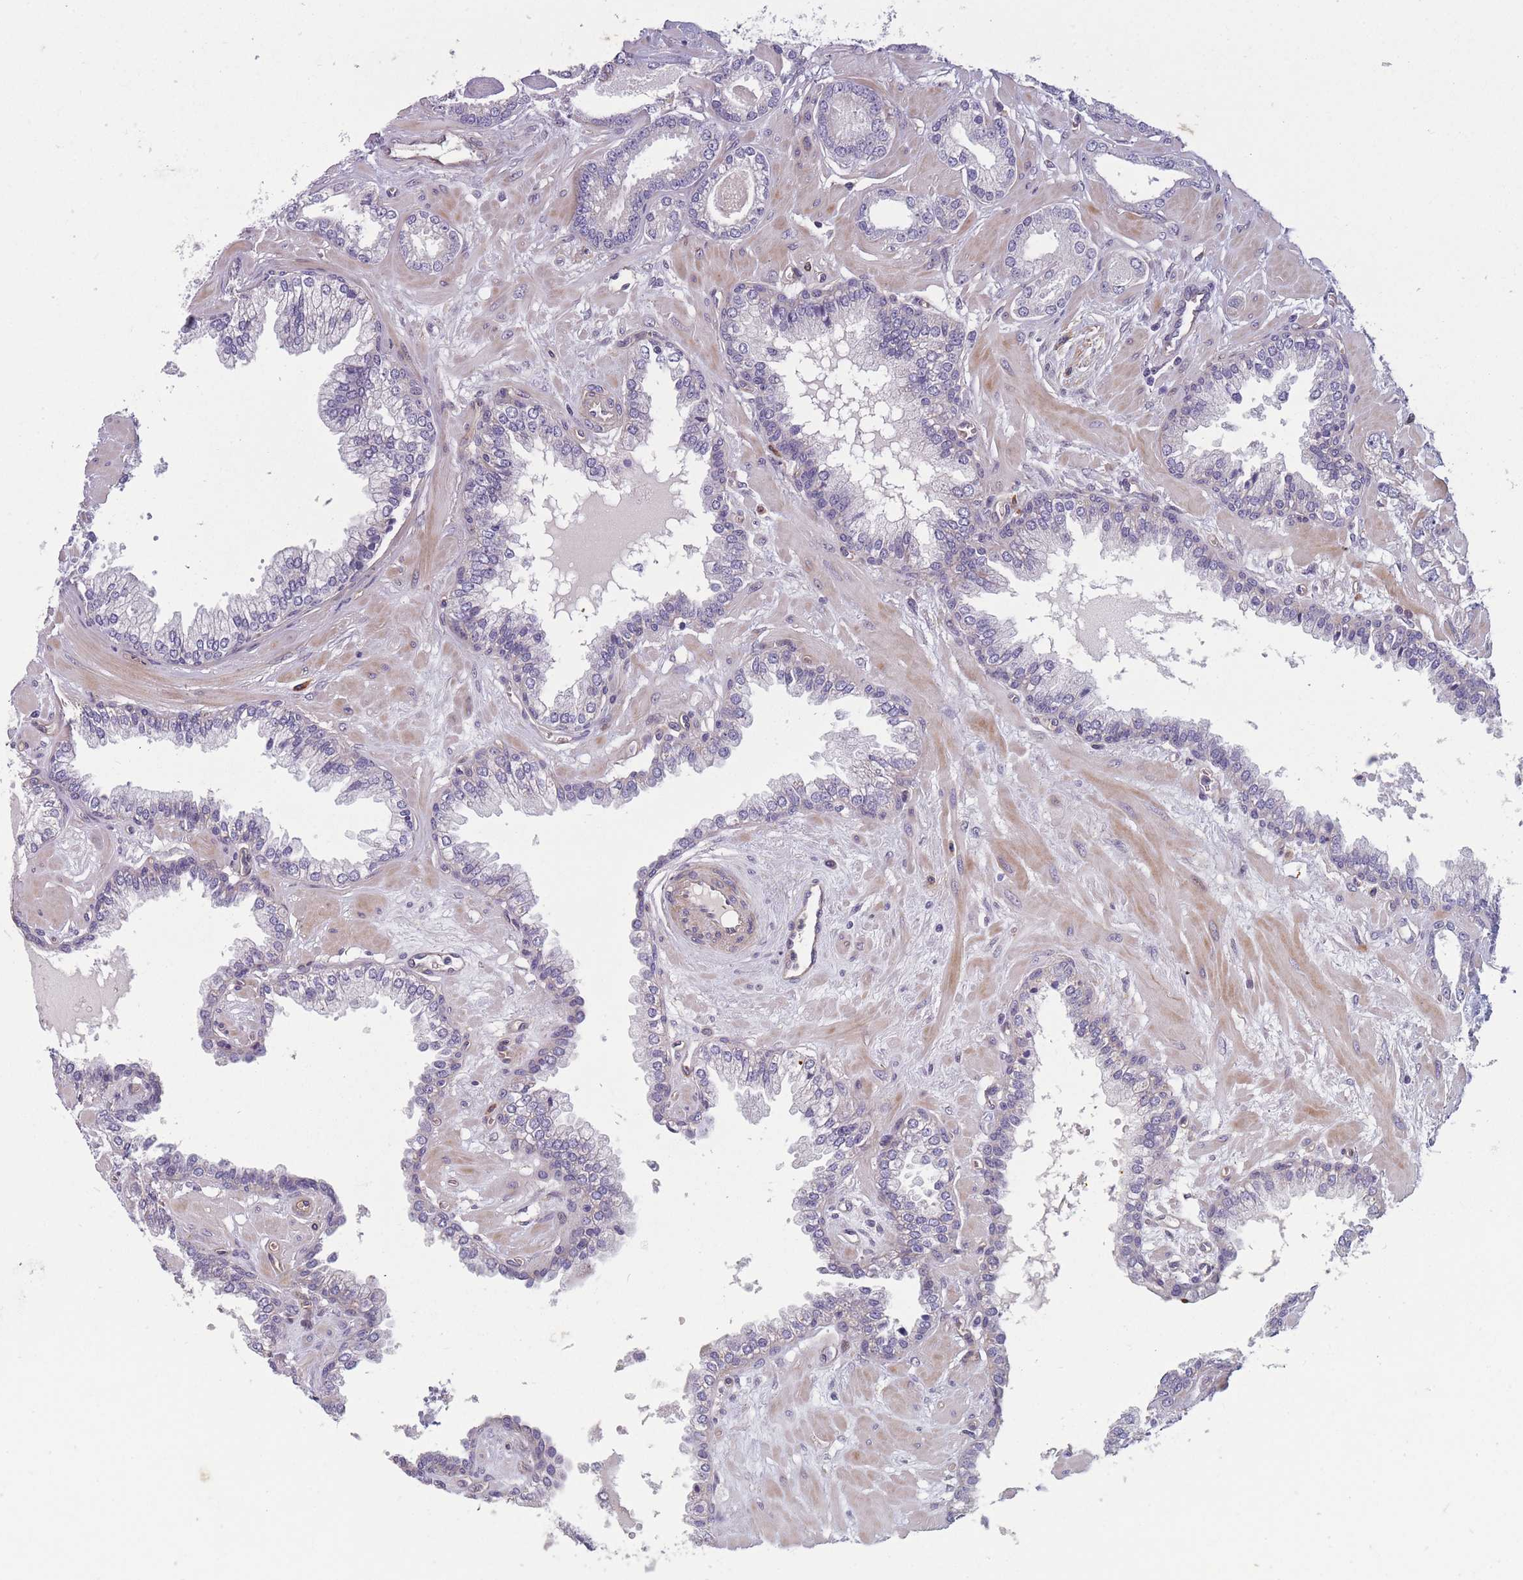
{"staining": {"intensity": "negative", "quantity": "none", "location": "none"}, "tissue": "prostate cancer", "cell_type": "Tumor cells", "image_type": "cancer", "snomed": [{"axis": "morphology", "description": "Adenocarcinoma, Low grade"}, {"axis": "topography", "description": "Prostate"}], "caption": "IHC histopathology image of neoplastic tissue: prostate adenocarcinoma (low-grade) stained with DAB demonstrates no significant protein expression in tumor cells. The staining was performed using DAB (3,3'-diaminobenzidine) to visualize the protein expression in brown, while the nuclei were stained in blue with hematoxylin (Magnification: 20x).", "gene": "FAM83F", "patient": {"sex": "male", "age": 60}}